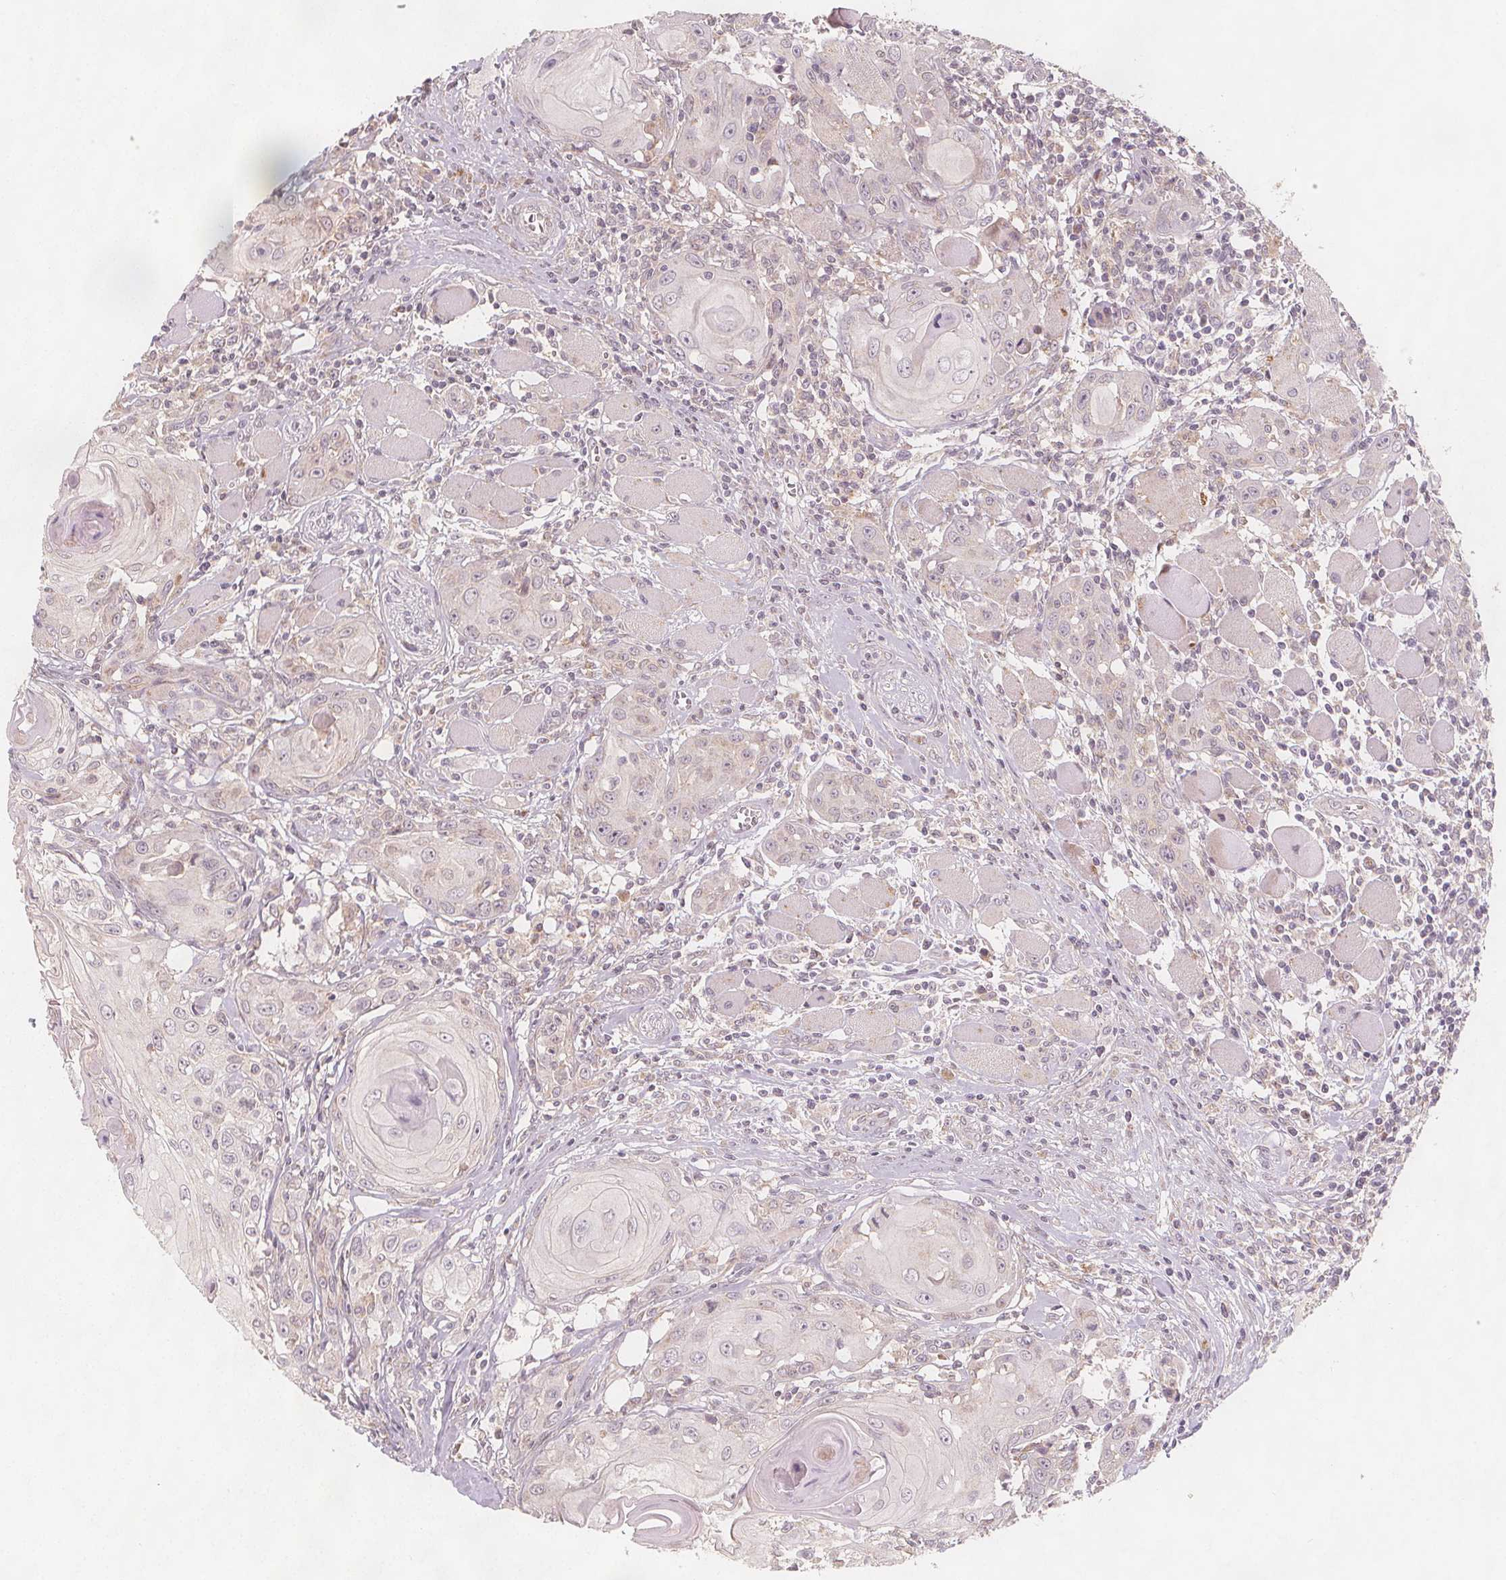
{"staining": {"intensity": "negative", "quantity": "none", "location": "none"}, "tissue": "head and neck cancer", "cell_type": "Tumor cells", "image_type": "cancer", "snomed": [{"axis": "morphology", "description": "Squamous cell carcinoma, NOS"}, {"axis": "topography", "description": "Head-Neck"}], "caption": "The photomicrograph reveals no staining of tumor cells in squamous cell carcinoma (head and neck). The staining is performed using DAB (3,3'-diaminobenzidine) brown chromogen with nuclei counter-stained in using hematoxylin.", "gene": "NCSTN", "patient": {"sex": "female", "age": 80}}